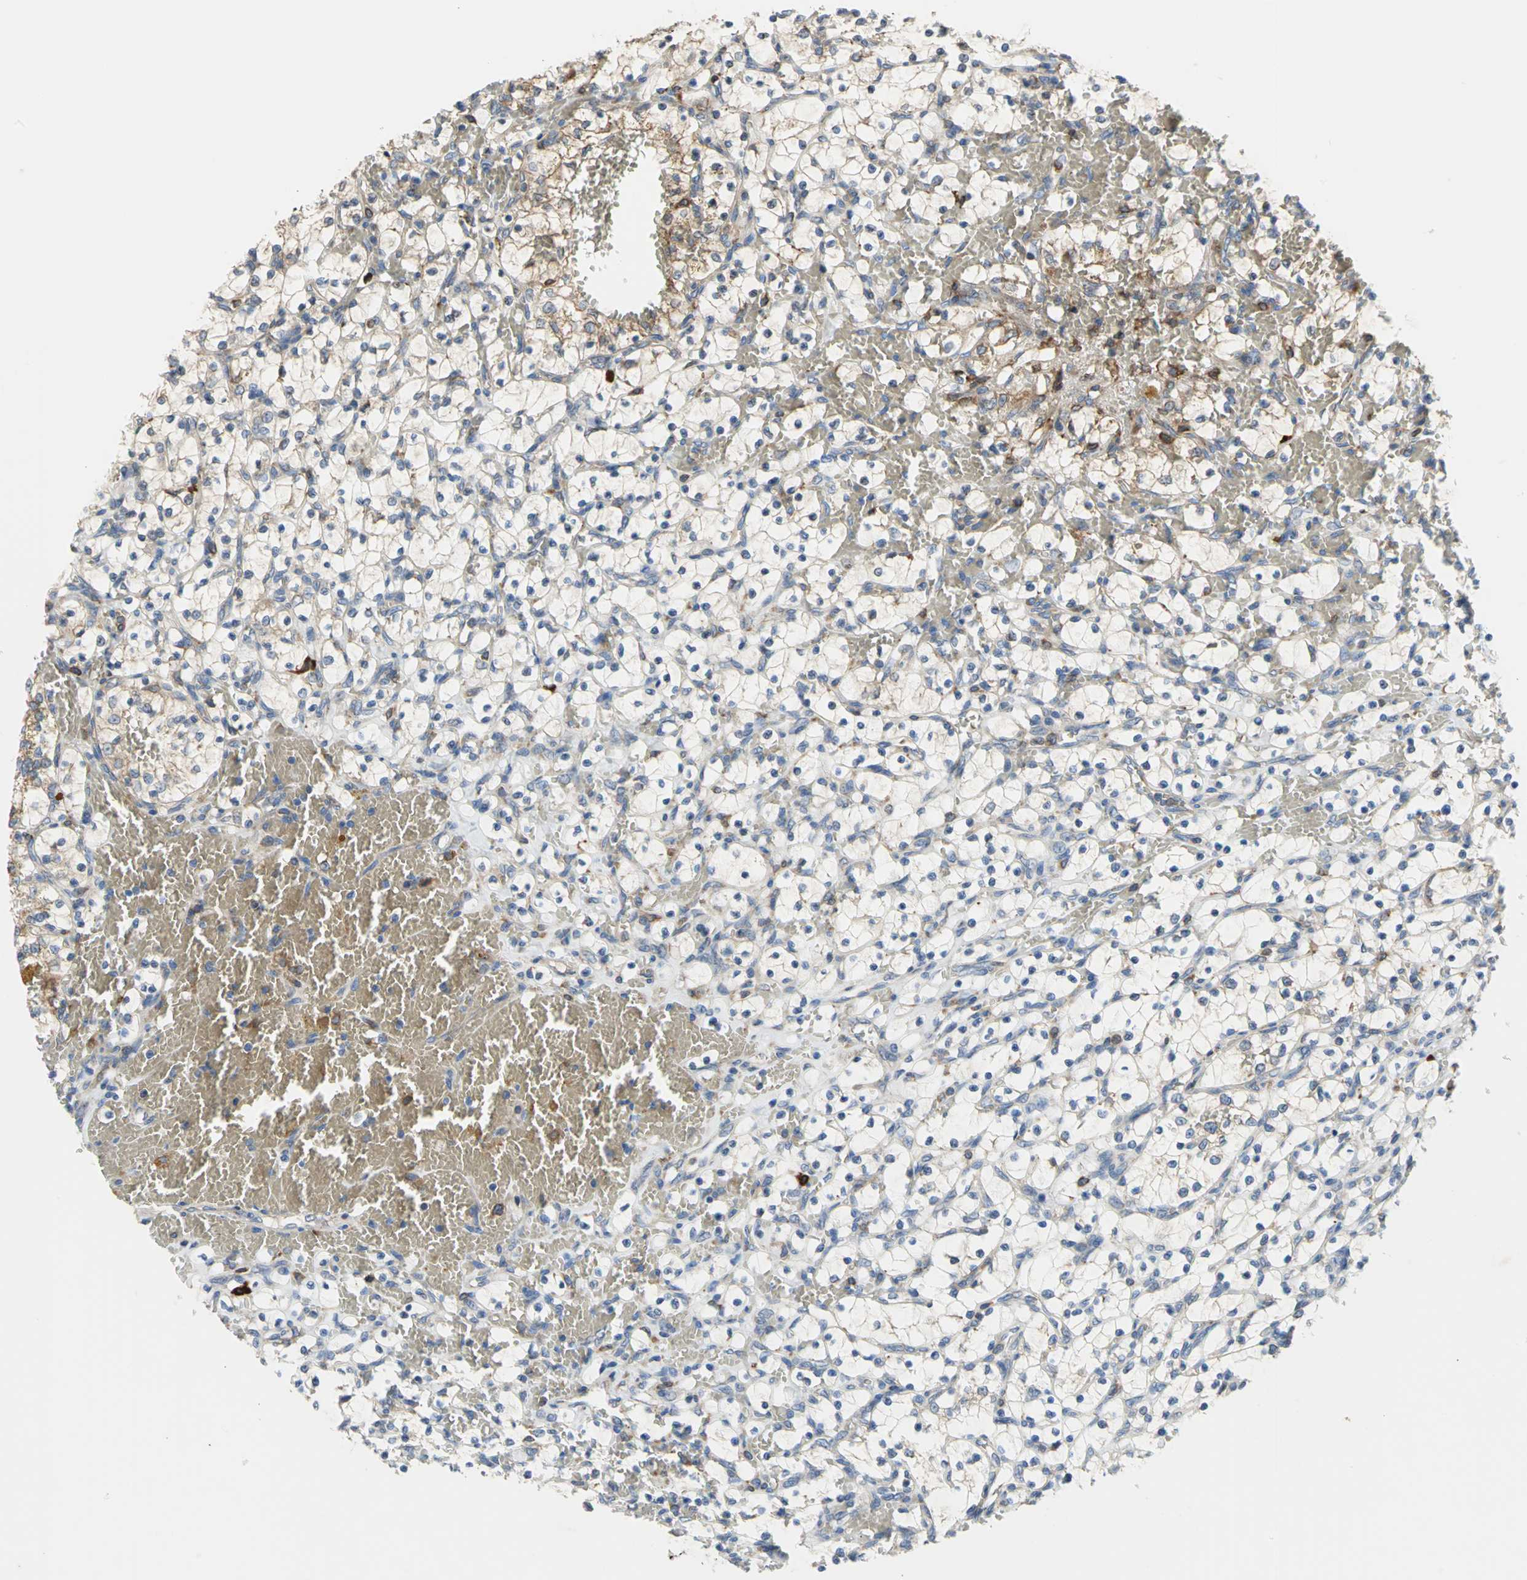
{"staining": {"intensity": "moderate", "quantity": ">75%", "location": "cytoplasmic/membranous"}, "tissue": "renal cancer", "cell_type": "Tumor cells", "image_type": "cancer", "snomed": [{"axis": "morphology", "description": "Adenocarcinoma, NOS"}, {"axis": "topography", "description": "Kidney"}], "caption": "Immunohistochemistry photomicrograph of human renal adenocarcinoma stained for a protein (brown), which displays medium levels of moderate cytoplasmic/membranous staining in about >75% of tumor cells.", "gene": "SDF2L1", "patient": {"sex": "female", "age": 69}}